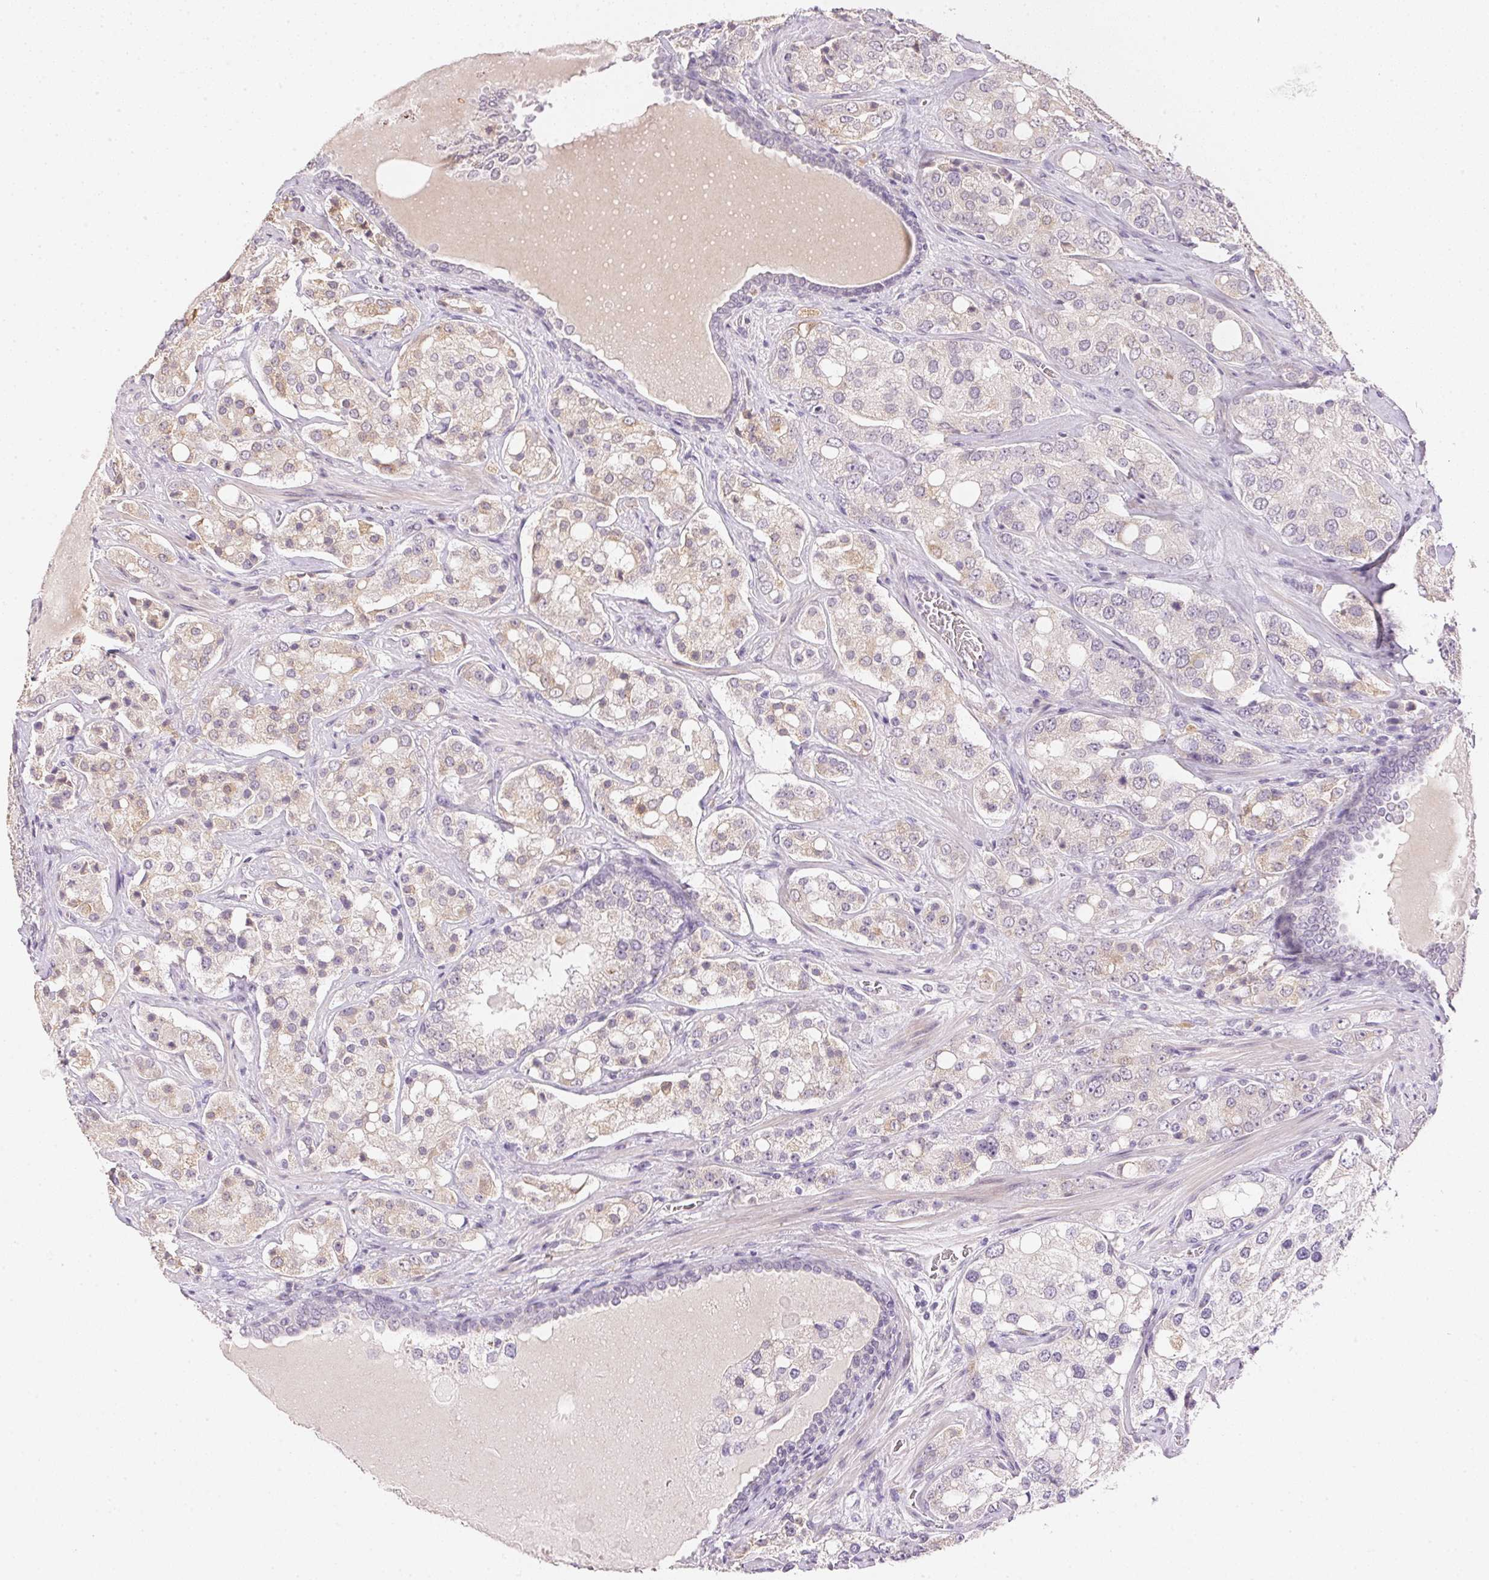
{"staining": {"intensity": "weak", "quantity": "<25%", "location": "cytoplasmic/membranous"}, "tissue": "prostate cancer", "cell_type": "Tumor cells", "image_type": "cancer", "snomed": [{"axis": "morphology", "description": "Adenocarcinoma, High grade"}, {"axis": "topography", "description": "Prostate"}], "caption": "This is a image of immunohistochemistry (IHC) staining of prostate cancer (adenocarcinoma (high-grade)), which shows no staining in tumor cells.", "gene": "DHCR24", "patient": {"sex": "male", "age": 67}}